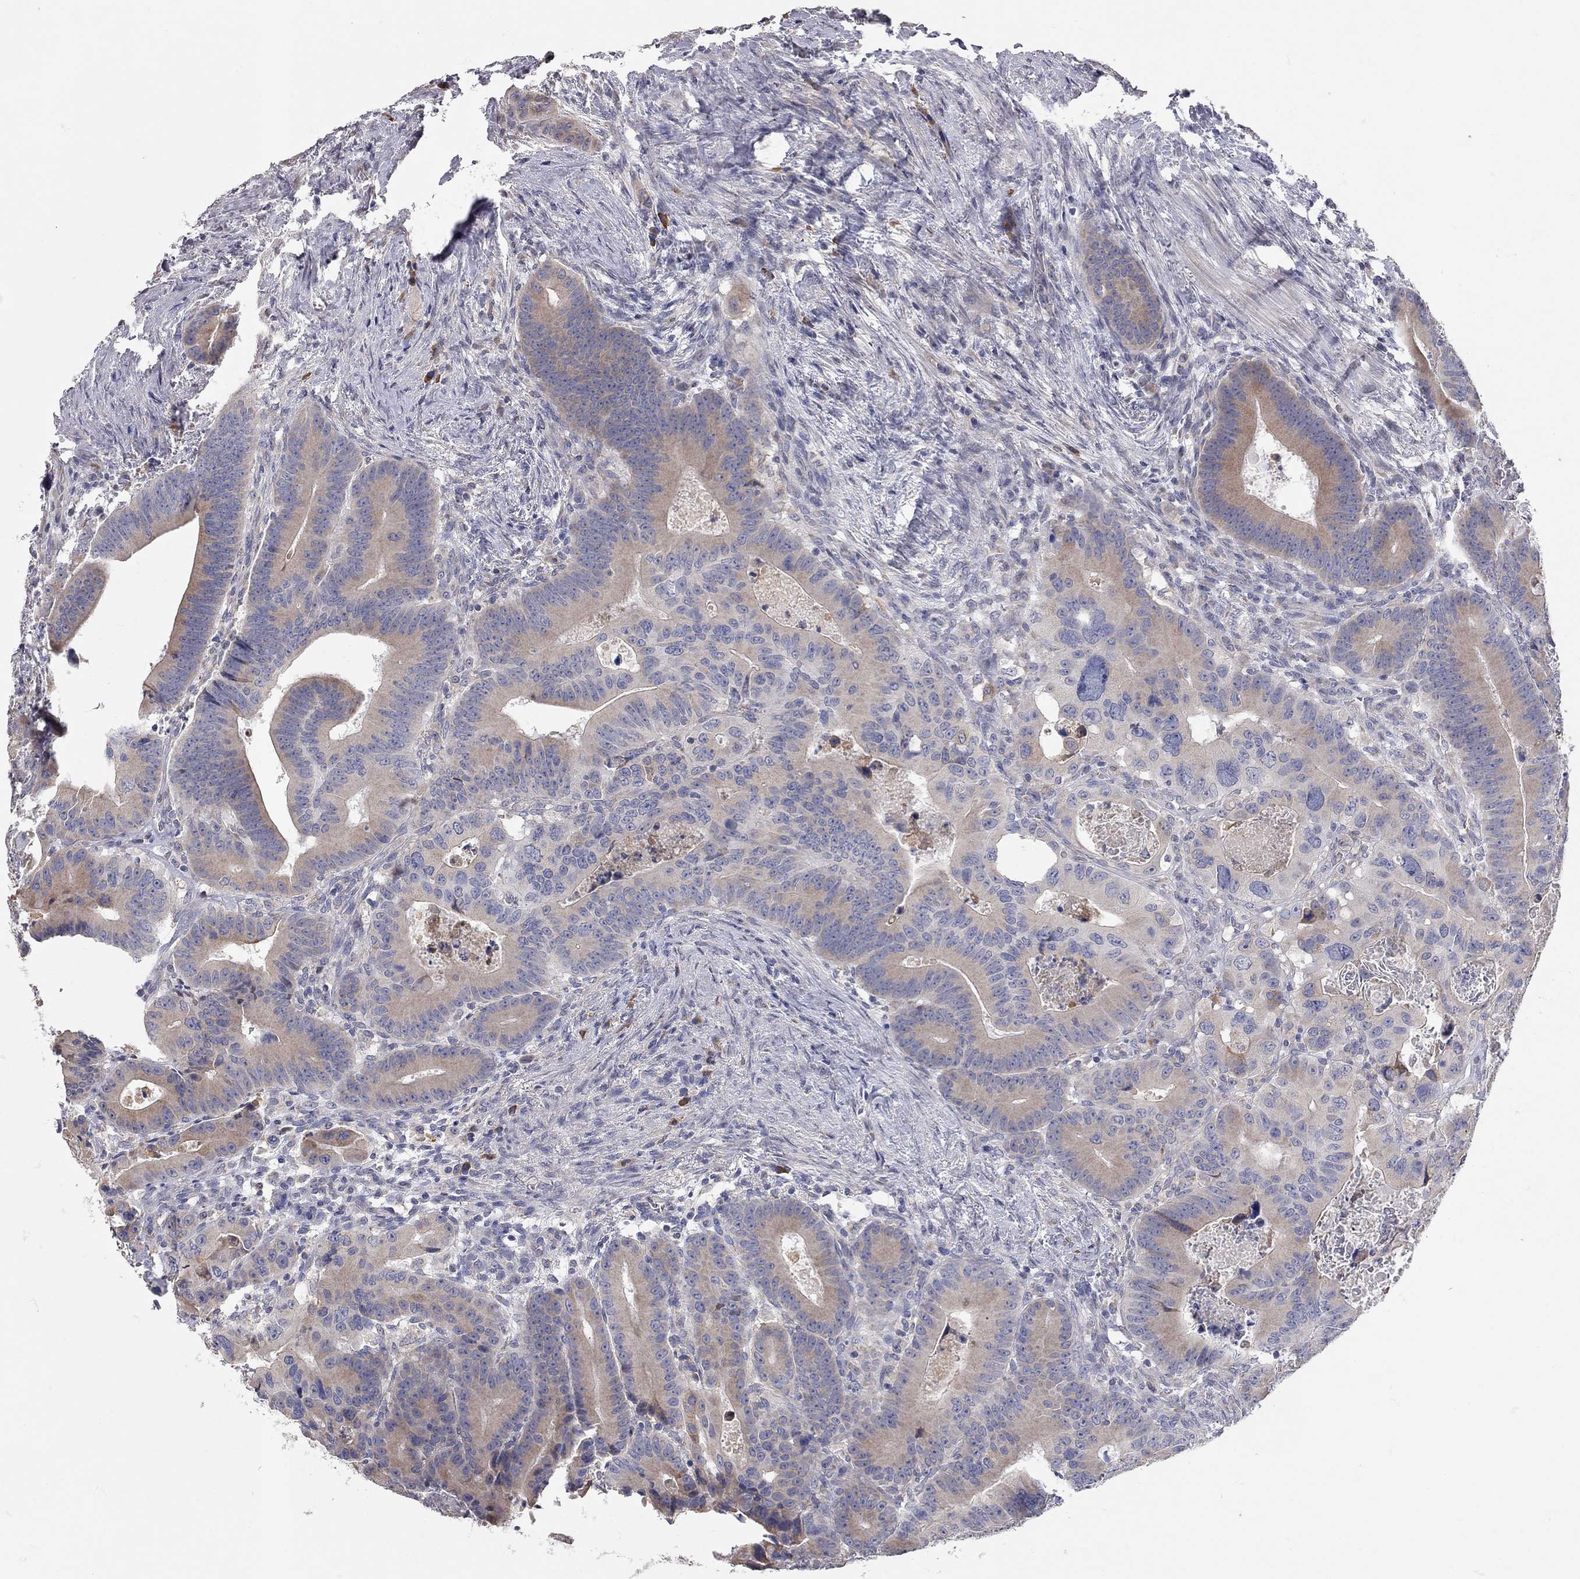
{"staining": {"intensity": "moderate", "quantity": "25%-75%", "location": "cytoplasmic/membranous"}, "tissue": "colorectal cancer", "cell_type": "Tumor cells", "image_type": "cancer", "snomed": [{"axis": "morphology", "description": "Adenocarcinoma, NOS"}, {"axis": "topography", "description": "Rectum"}], "caption": "Immunohistochemistry (IHC) of adenocarcinoma (colorectal) exhibits medium levels of moderate cytoplasmic/membranous staining in about 25%-75% of tumor cells. (DAB IHC with brightfield microscopy, high magnification).", "gene": "XAGE2", "patient": {"sex": "male", "age": 64}}